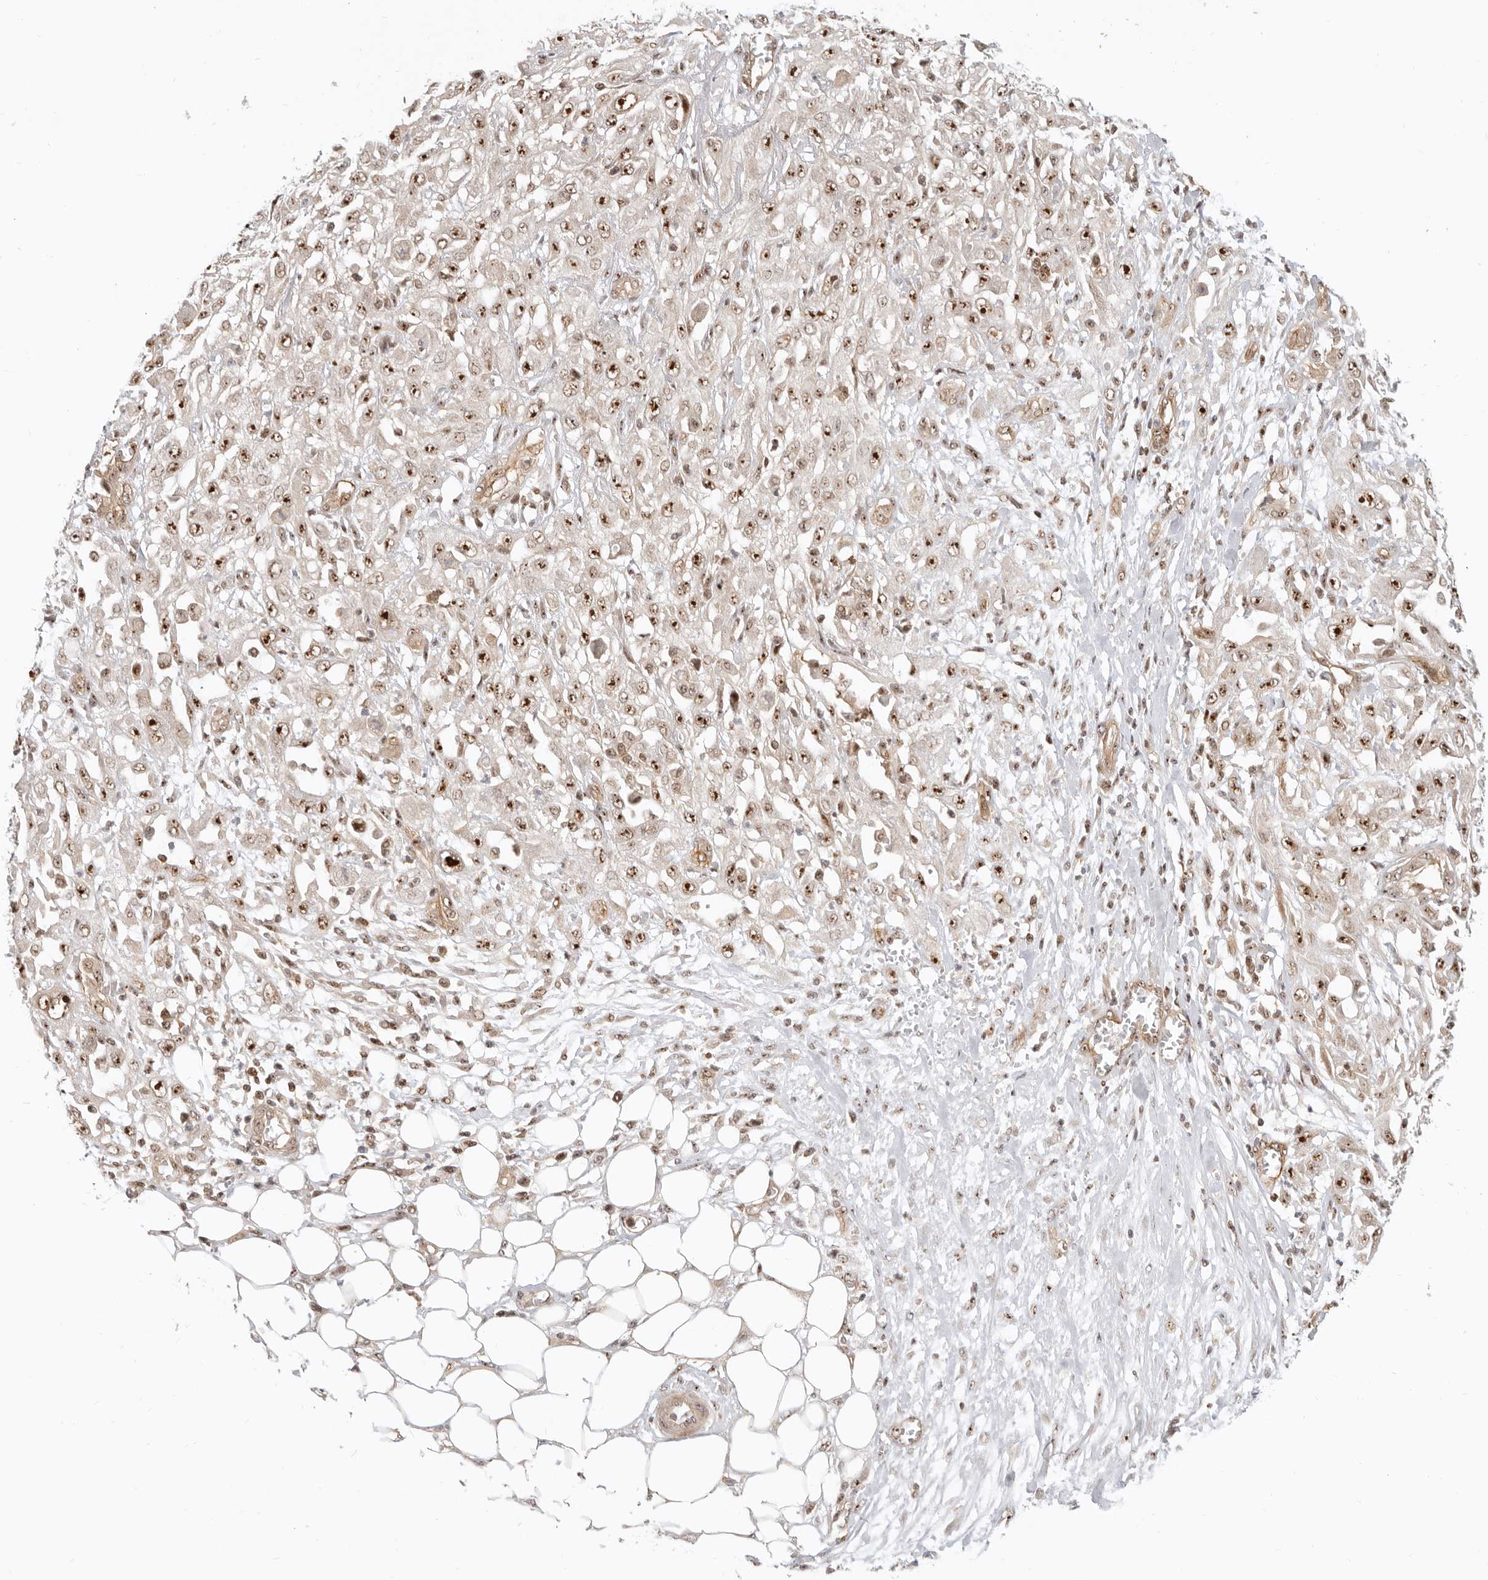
{"staining": {"intensity": "strong", "quantity": ">75%", "location": "nuclear"}, "tissue": "skin cancer", "cell_type": "Tumor cells", "image_type": "cancer", "snomed": [{"axis": "morphology", "description": "Squamous cell carcinoma, NOS"}, {"axis": "morphology", "description": "Squamous cell carcinoma, metastatic, NOS"}, {"axis": "topography", "description": "Skin"}, {"axis": "topography", "description": "Lymph node"}], "caption": "A high-resolution photomicrograph shows immunohistochemistry staining of metastatic squamous cell carcinoma (skin), which displays strong nuclear staining in about >75% of tumor cells. (brown staining indicates protein expression, while blue staining denotes nuclei).", "gene": "BAP1", "patient": {"sex": "male", "age": 75}}